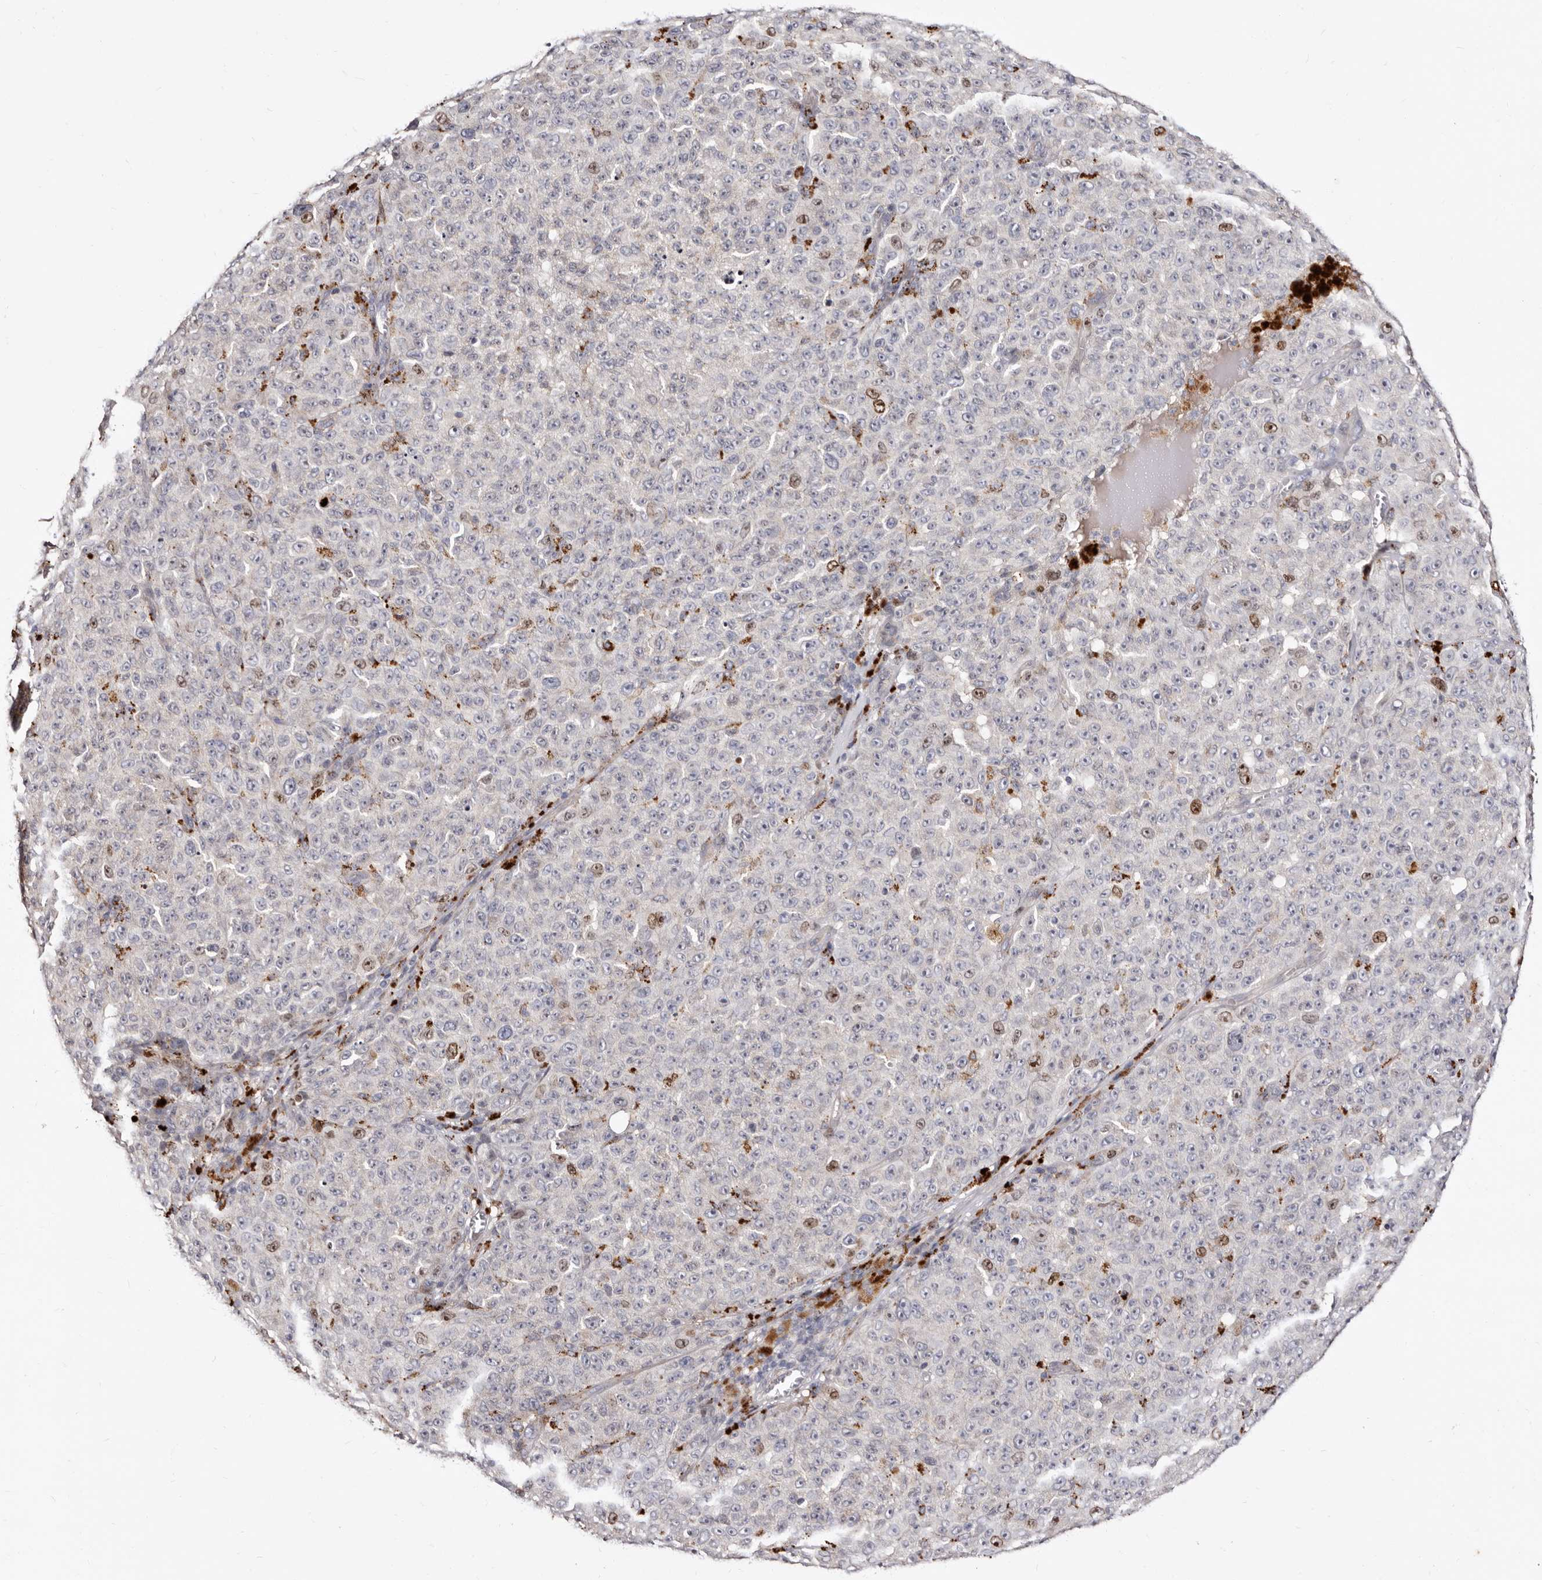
{"staining": {"intensity": "moderate", "quantity": "<25%", "location": "nuclear"}, "tissue": "melanoma", "cell_type": "Tumor cells", "image_type": "cancer", "snomed": [{"axis": "morphology", "description": "Malignant melanoma, NOS"}, {"axis": "topography", "description": "Skin"}], "caption": "This micrograph demonstrates melanoma stained with immunohistochemistry to label a protein in brown. The nuclear of tumor cells show moderate positivity for the protein. Nuclei are counter-stained blue.", "gene": "CDCA8", "patient": {"sex": "female", "age": 82}}